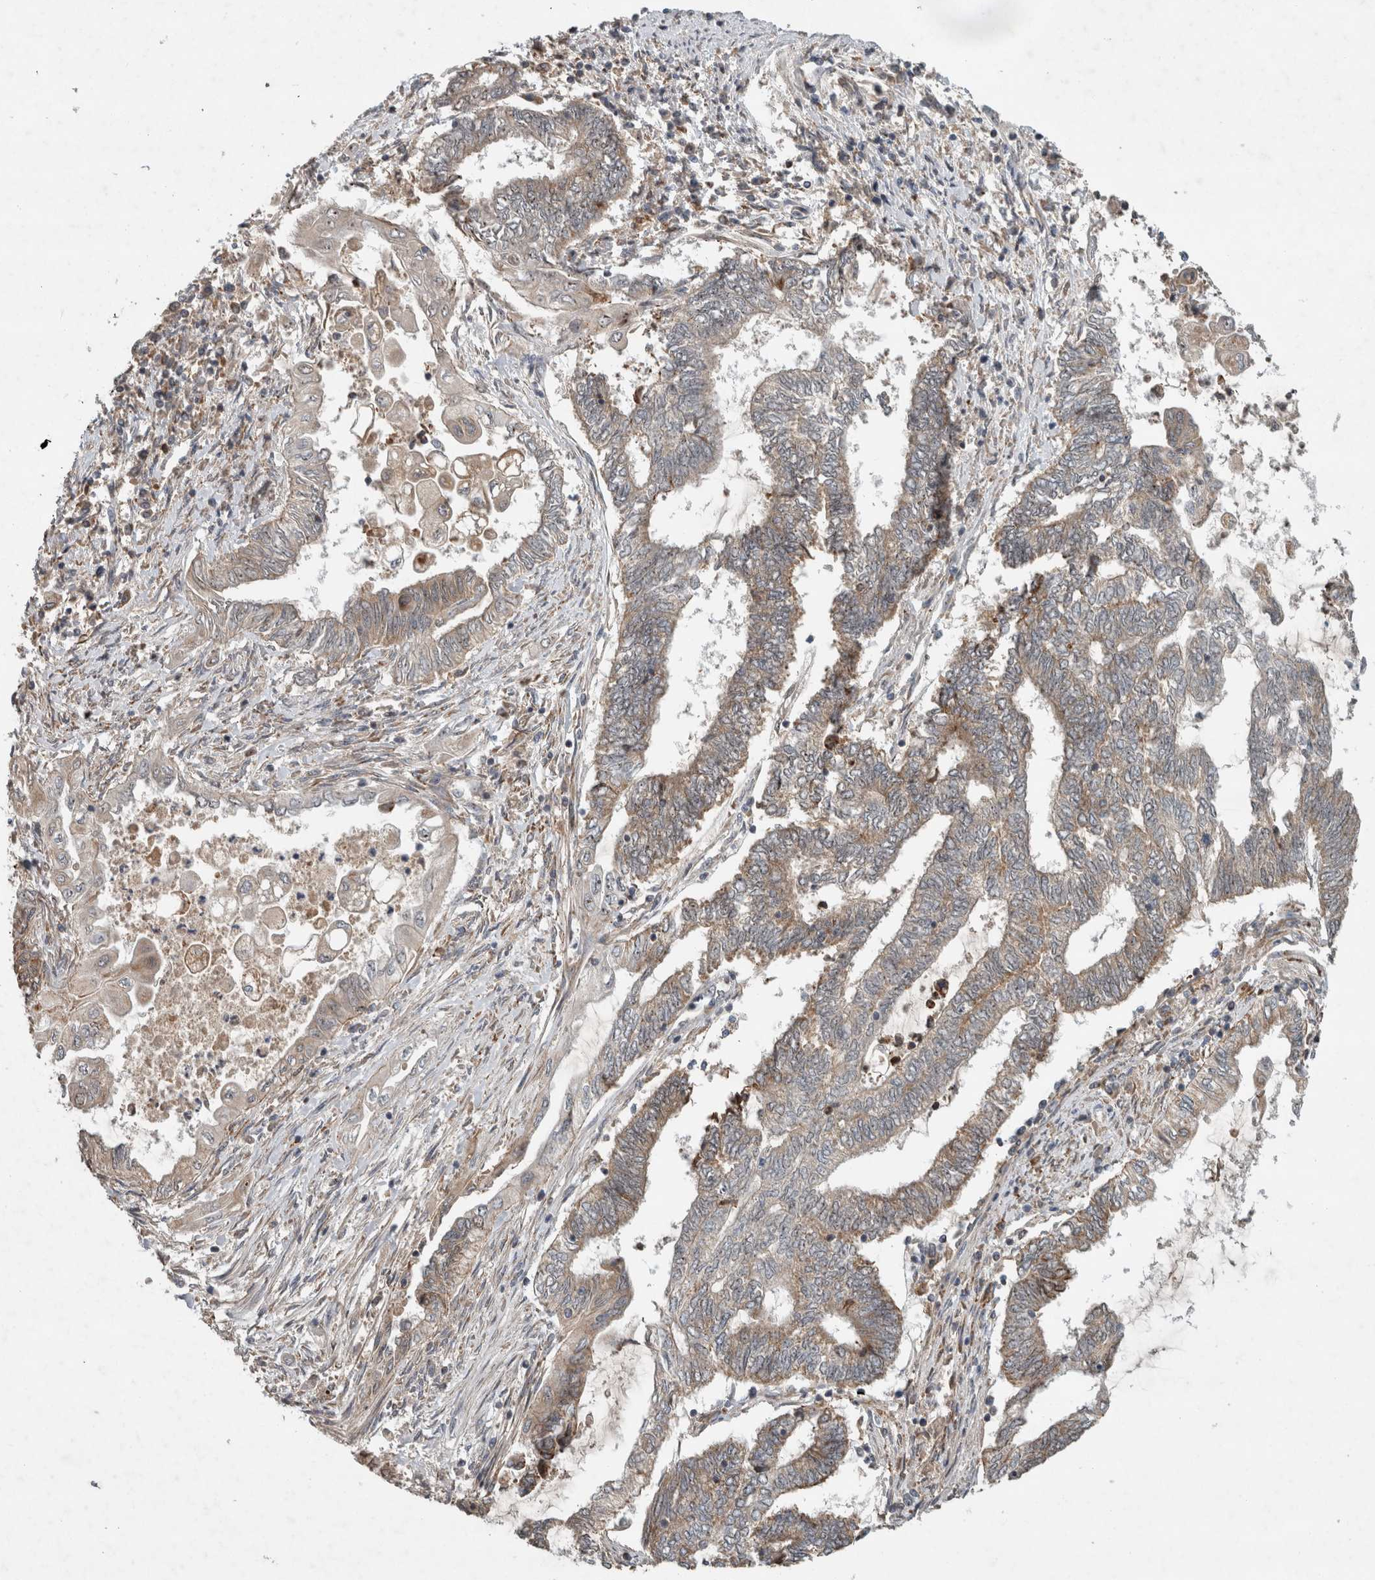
{"staining": {"intensity": "moderate", "quantity": "<25%", "location": "cytoplasmic/membranous"}, "tissue": "endometrial cancer", "cell_type": "Tumor cells", "image_type": "cancer", "snomed": [{"axis": "morphology", "description": "Adenocarcinoma, NOS"}, {"axis": "topography", "description": "Uterus"}, {"axis": "topography", "description": "Endometrium"}], "caption": "Immunohistochemical staining of endometrial adenocarcinoma shows low levels of moderate cytoplasmic/membranous protein positivity in about <25% of tumor cells. (IHC, brightfield microscopy, high magnification).", "gene": "GPR137B", "patient": {"sex": "female", "age": 70}}